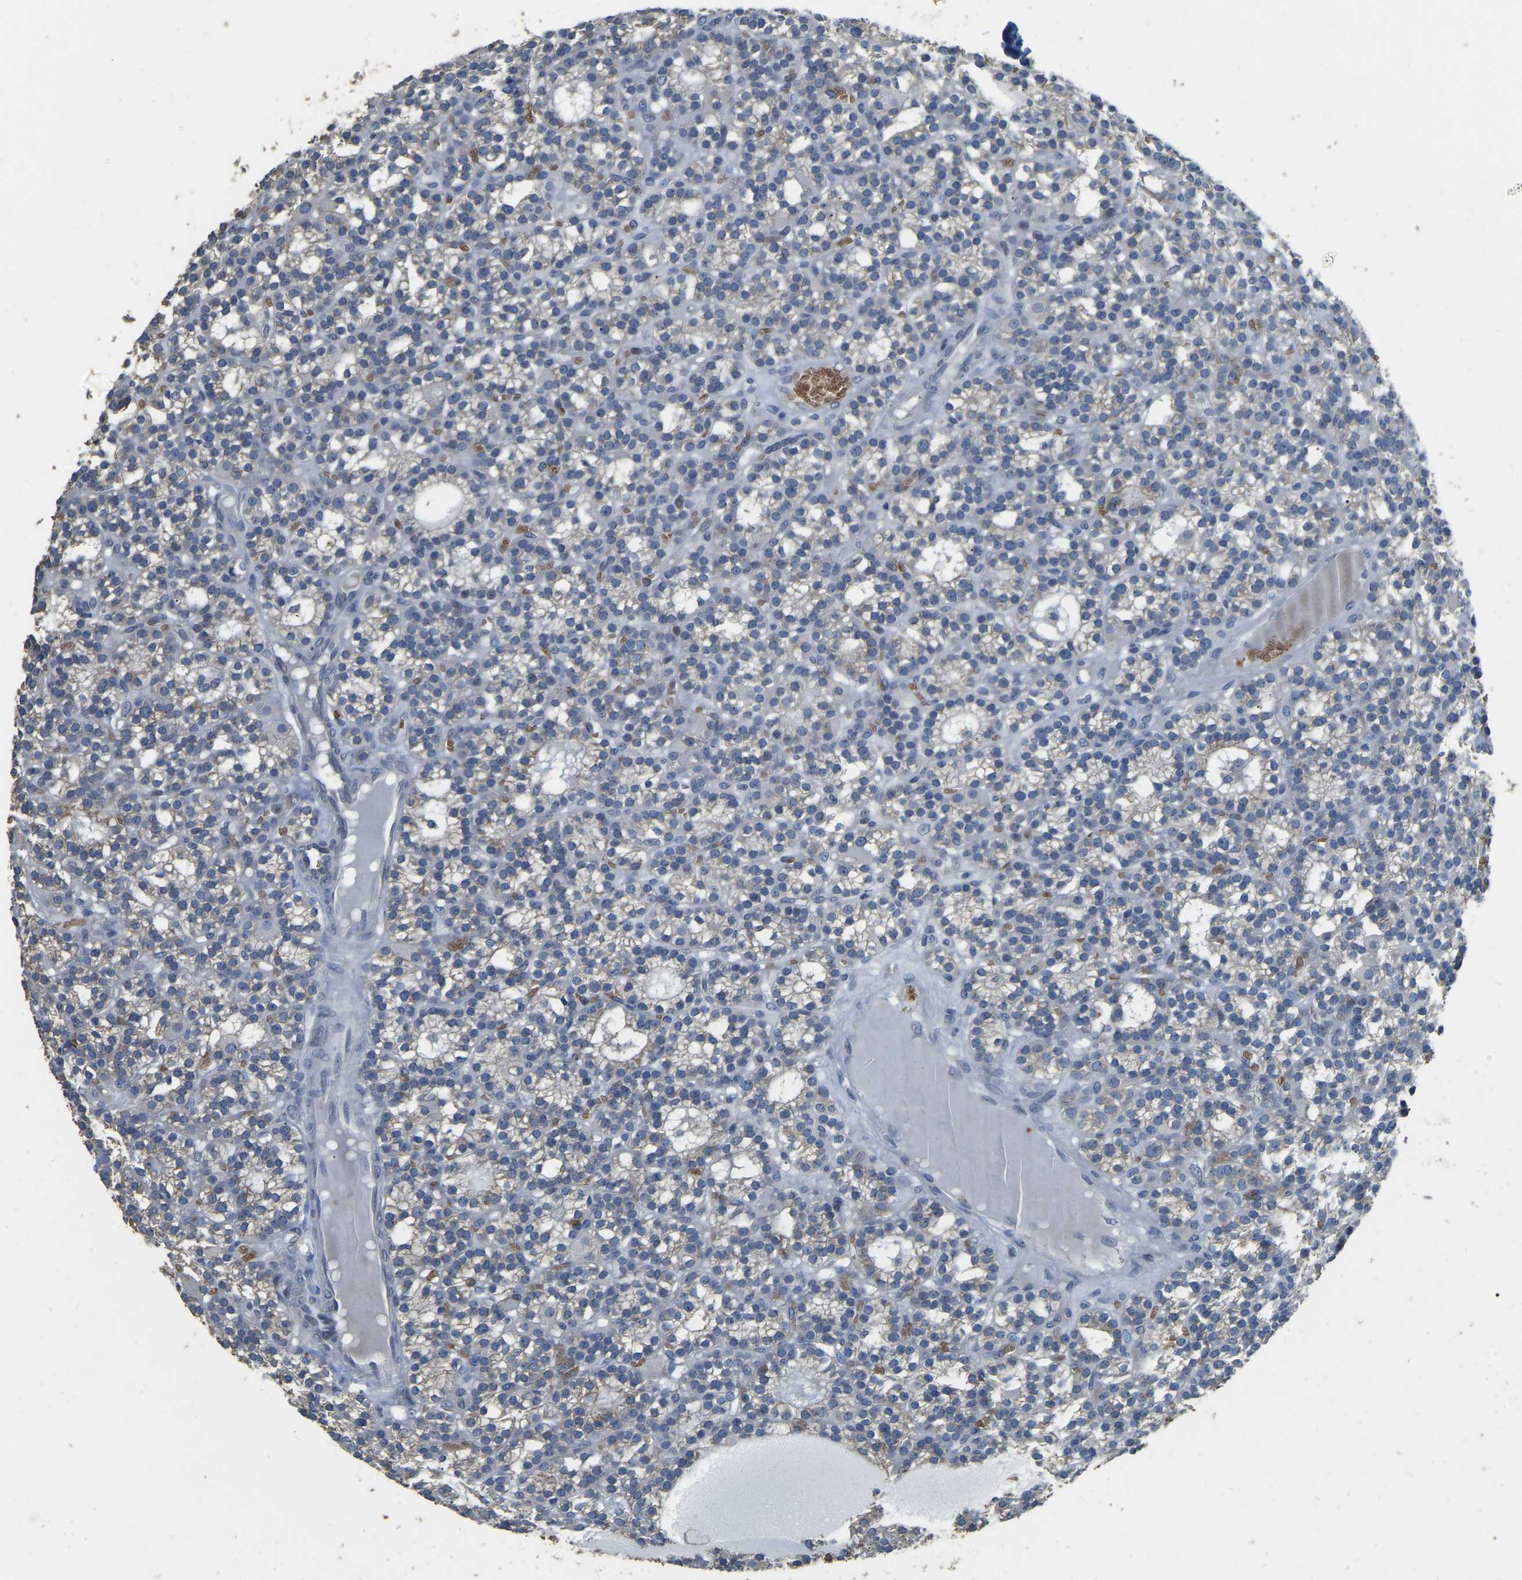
{"staining": {"intensity": "weak", "quantity": "<25%", "location": "cytoplasmic/membranous"}, "tissue": "parathyroid gland", "cell_type": "Glandular cells", "image_type": "normal", "snomed": [{"axis": "morphology", "description": "Normal tissue, NOS"}, {"axis": "morphology", "description": "Adenoma, NOS"}, {"axis": "topography", "description": "Parathyroid gland"}], "caption": "Photomicrograph shows no significant protein staining in glandular cells of unremarkable parathyroid gland.", "gene": "CFAP298", "patient": {"sex": "female", "age": 58}}